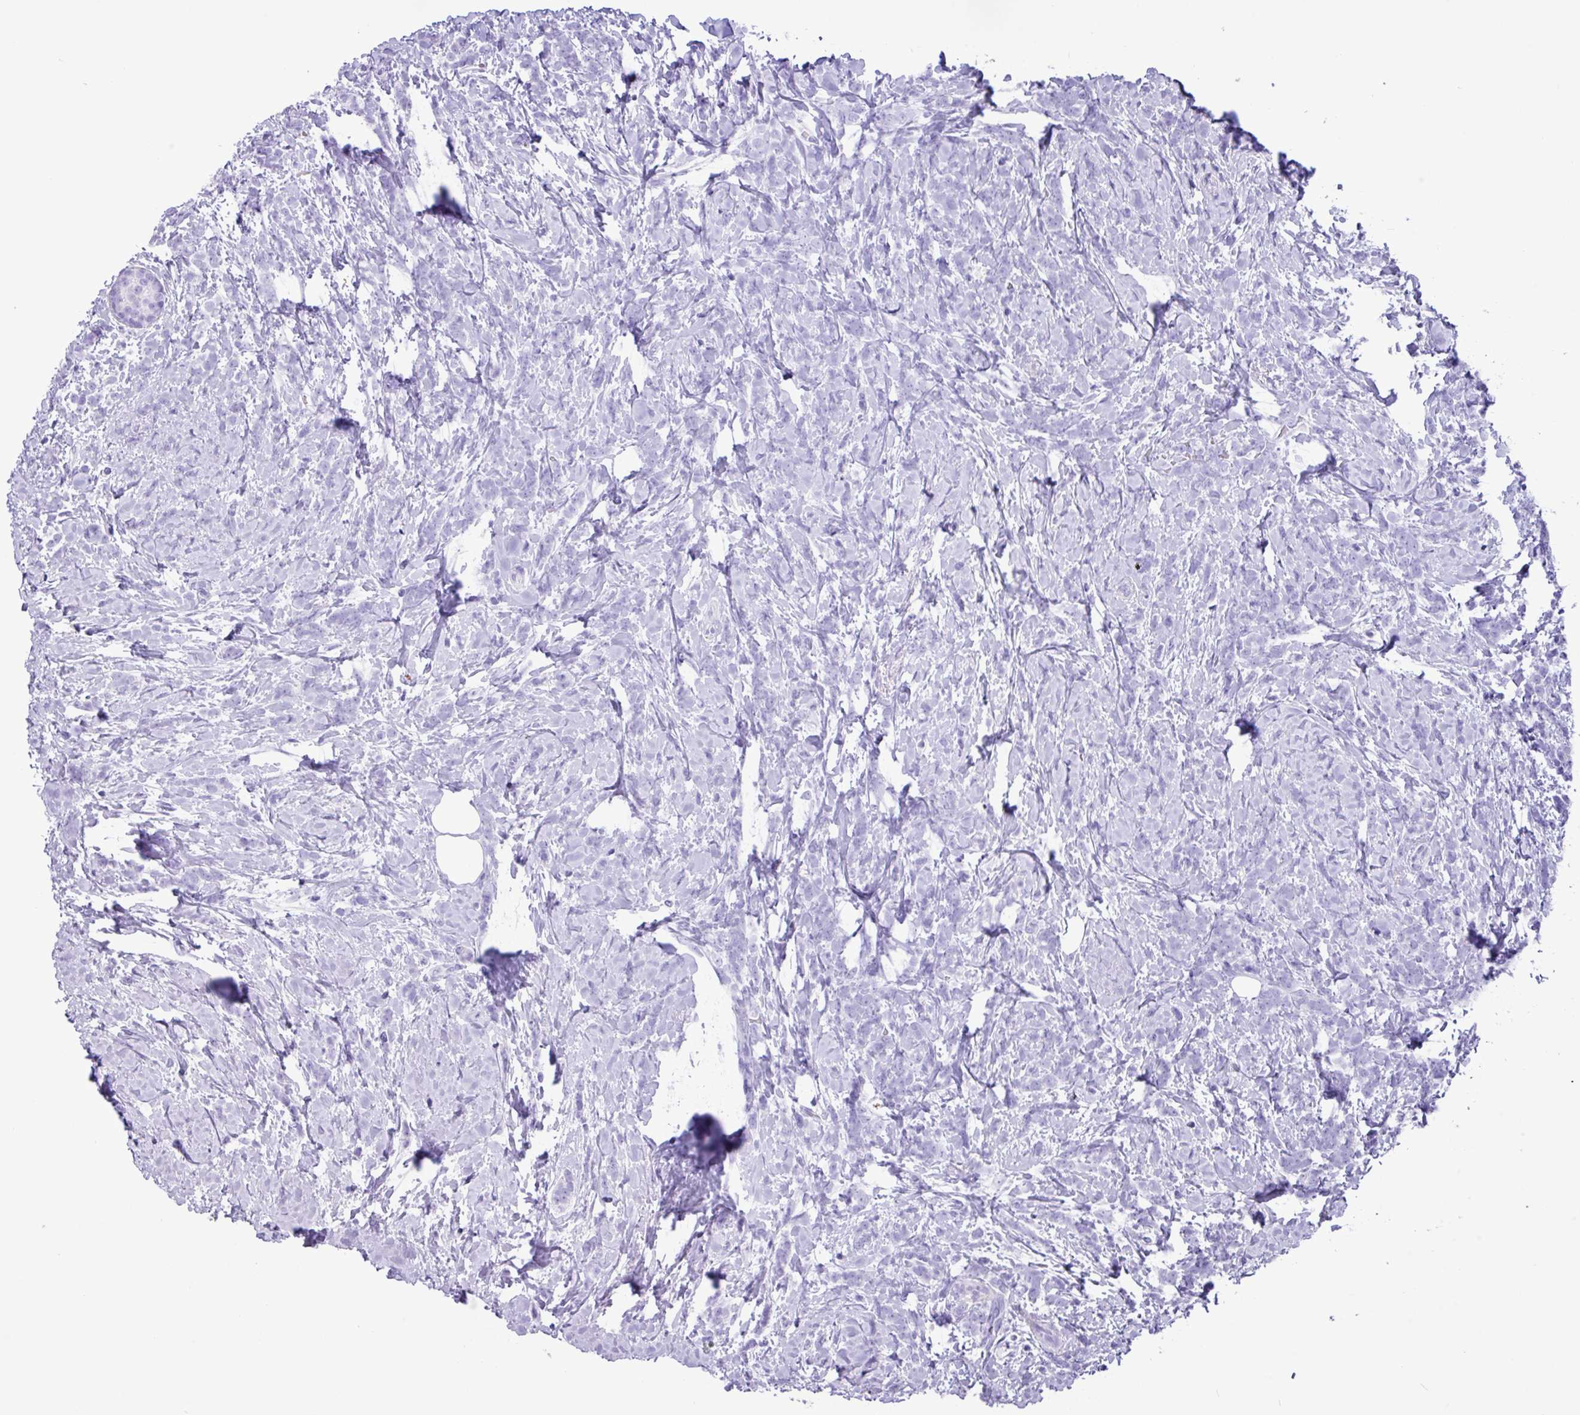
{"staining": {"intensity": "negative", "quantity": "none", "location": "none"}, "tissue": "breast cancer", "cell_type": "Tumor cells", "image_type": "cancer", "snomed": [{"axis": "morphology", "description": "Lobular carcinoma"}, {"axis": "topography", "description": "Breast"}], "caption": "Immunohistochemistry photomicrograph of neoplastic tissue: human breast lobular carcinoma stained with DAB (3,3'-diaminobenzidine) demonstrates no significant protein staining in tumor cells. (Stains: DAB IHC with hematoxylin counter stain, Microscopy: brightfield microscopy at high magnification).", "gene": "CKMT2", "patient": {"sex": "female", "age": 58}}